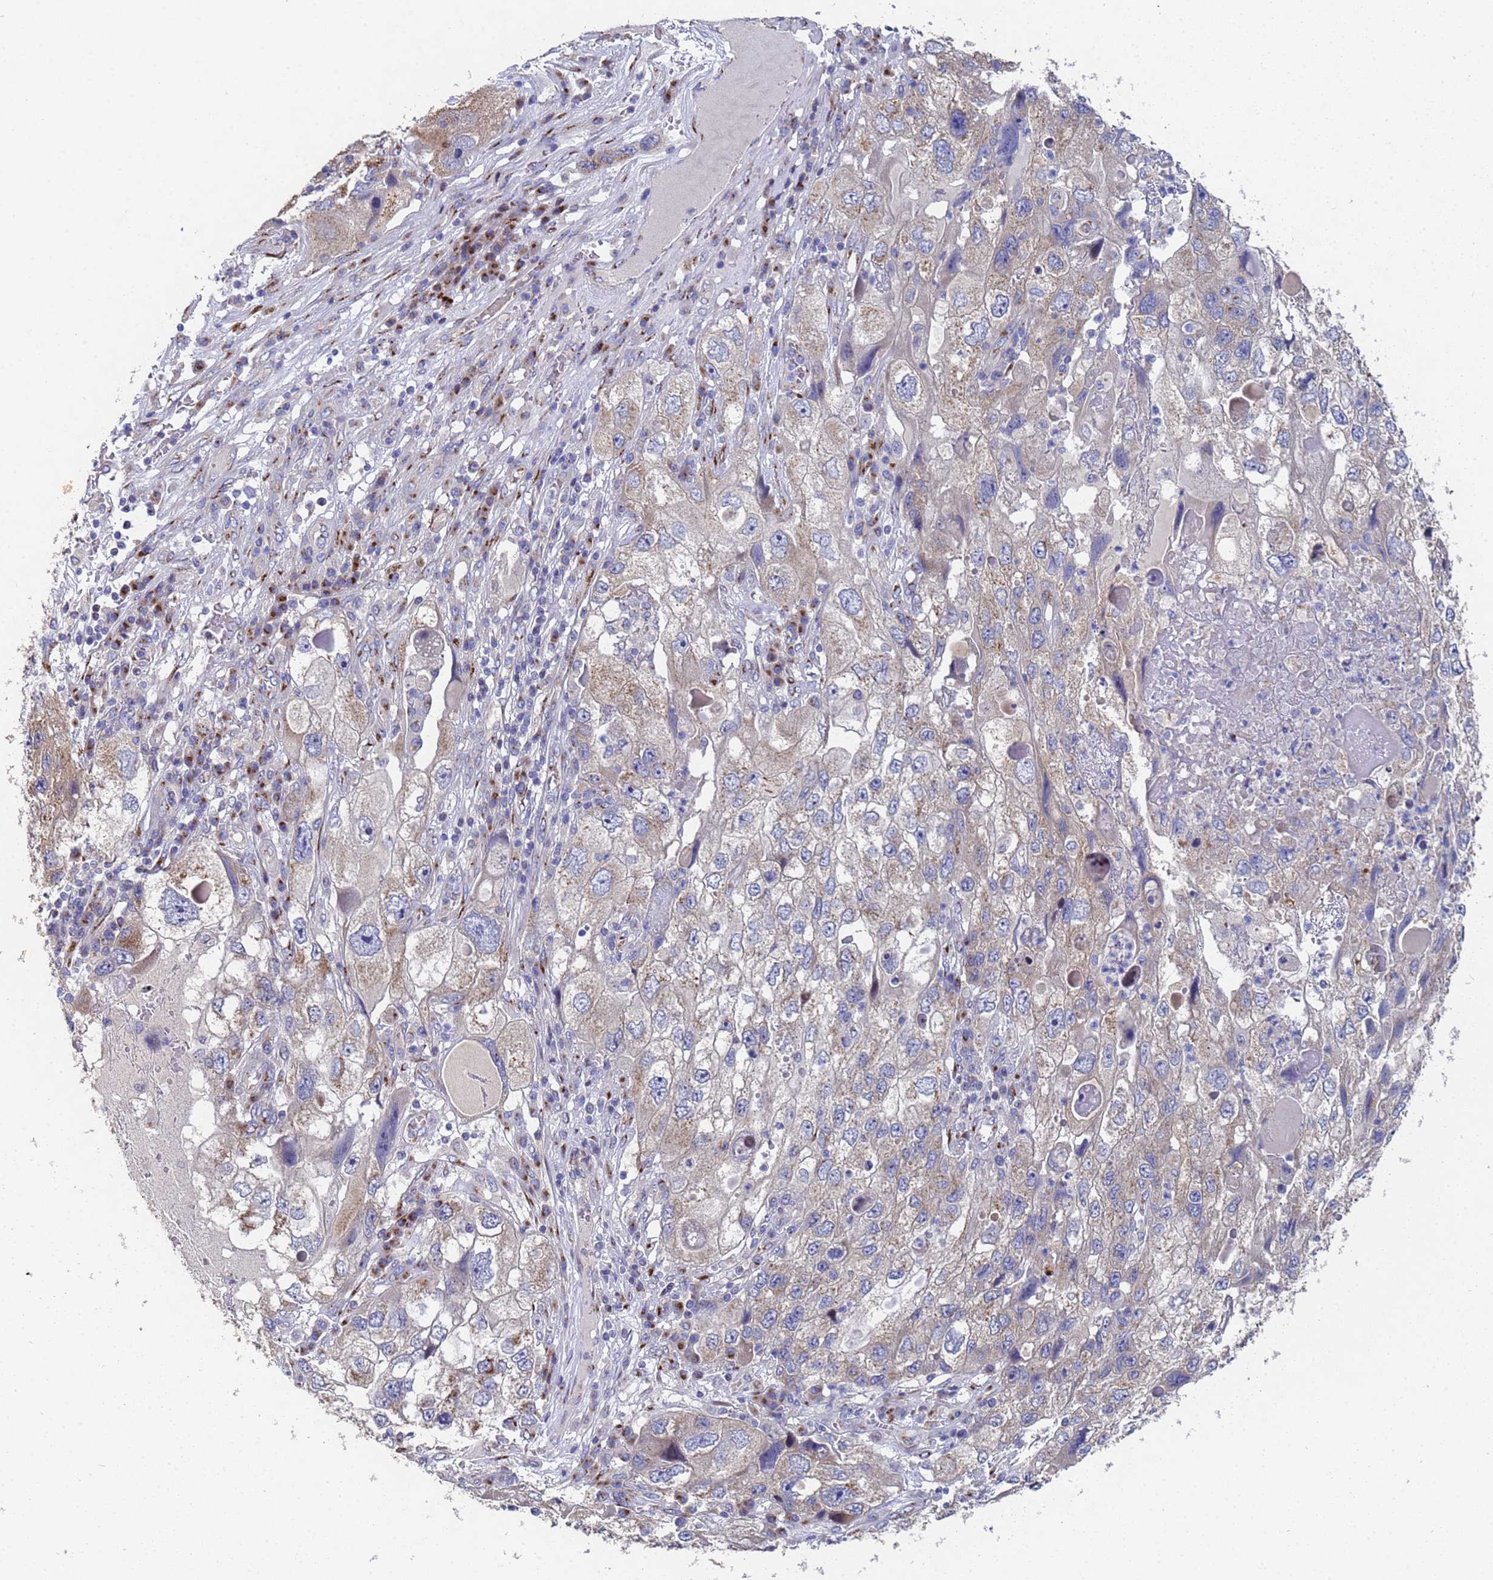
{"staining": {"intensity": "weak", "quantity": "<25%", "location": "cytoplasmic/membranous"}, "tissue": "endometrial cancer", "cell_type": "Tumor cells", "image_type": "cancer", "snomed": [{"axis": "morphology", "description": "Adenocarcinoma, NOS"}, {"axis": "topography", "description": "Endometrium"}], "caption": "An immunohistochemistry (IHC) photomicrograph of endometrial adenocarcinoma is shown. There is no staining in tumor cells of endometrial adenocarcinoma. (Stains: DAB IHC with hematoxylin counter stain, Microscopy: brightfield microscopy at high magnification).", "gene": "NSUN6", "patient": {"sex": "female", "age": 49}}